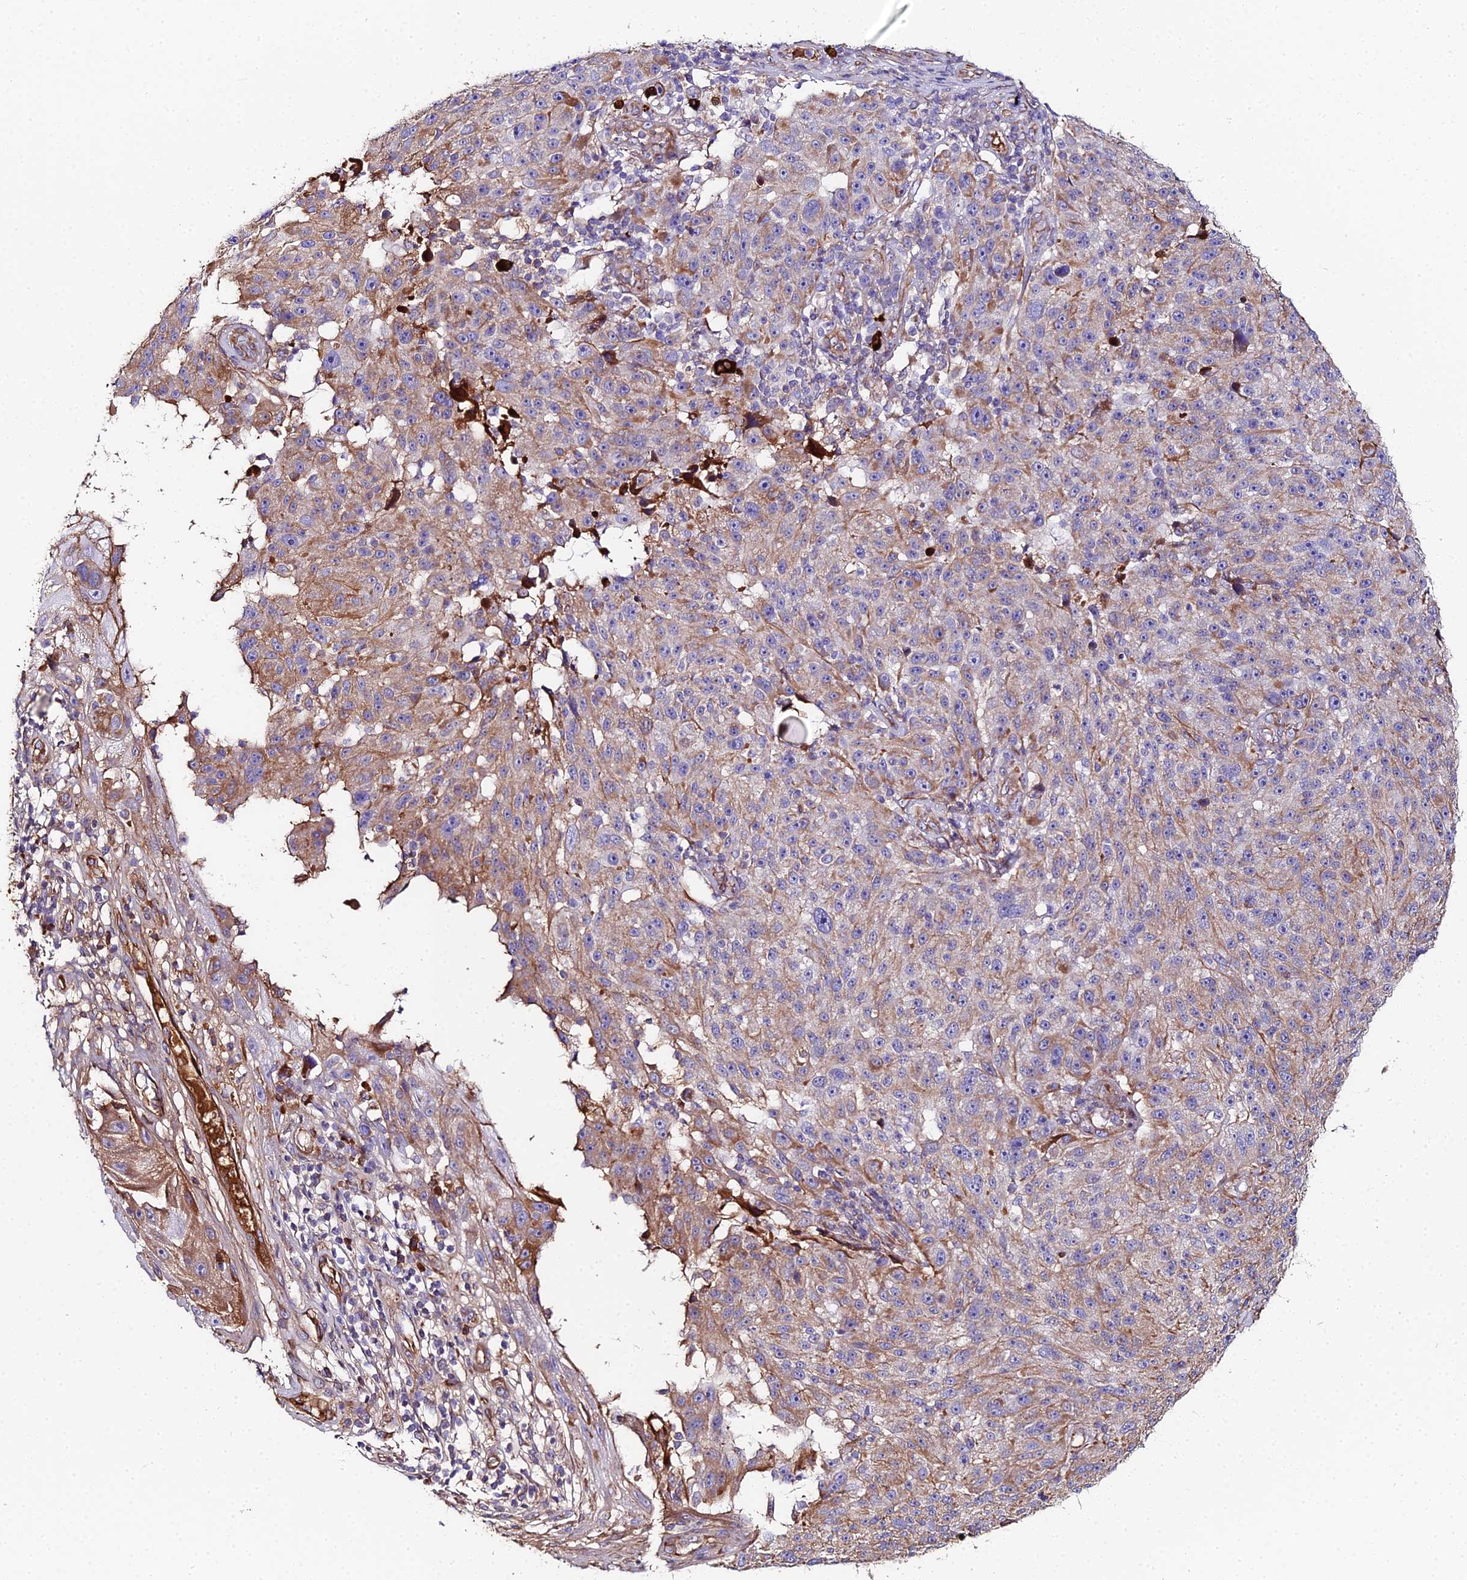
{"staining": {"intensity": "weak", "quantity": "25%-75%", "location": "cytoplasmic/membranous"}, "tissue": "melanoma", "cell_type": "Tumor cells", "image_type": "cancer", "snomed": [{"axis": "morphology", "description": "Malignant melanoma, NOS"}, {"axis": "topography", "description": "Skin"}], "caption": "IHC of melanoma exhibits low levels of weak cytoplasmic/membranous expression in approximately 25%-75% of tumor cells. (Brightfield microscopy of DAB IHC at high magnification).", "gene": "BEX4", "patient": {"sex": "male", "age": 53}}